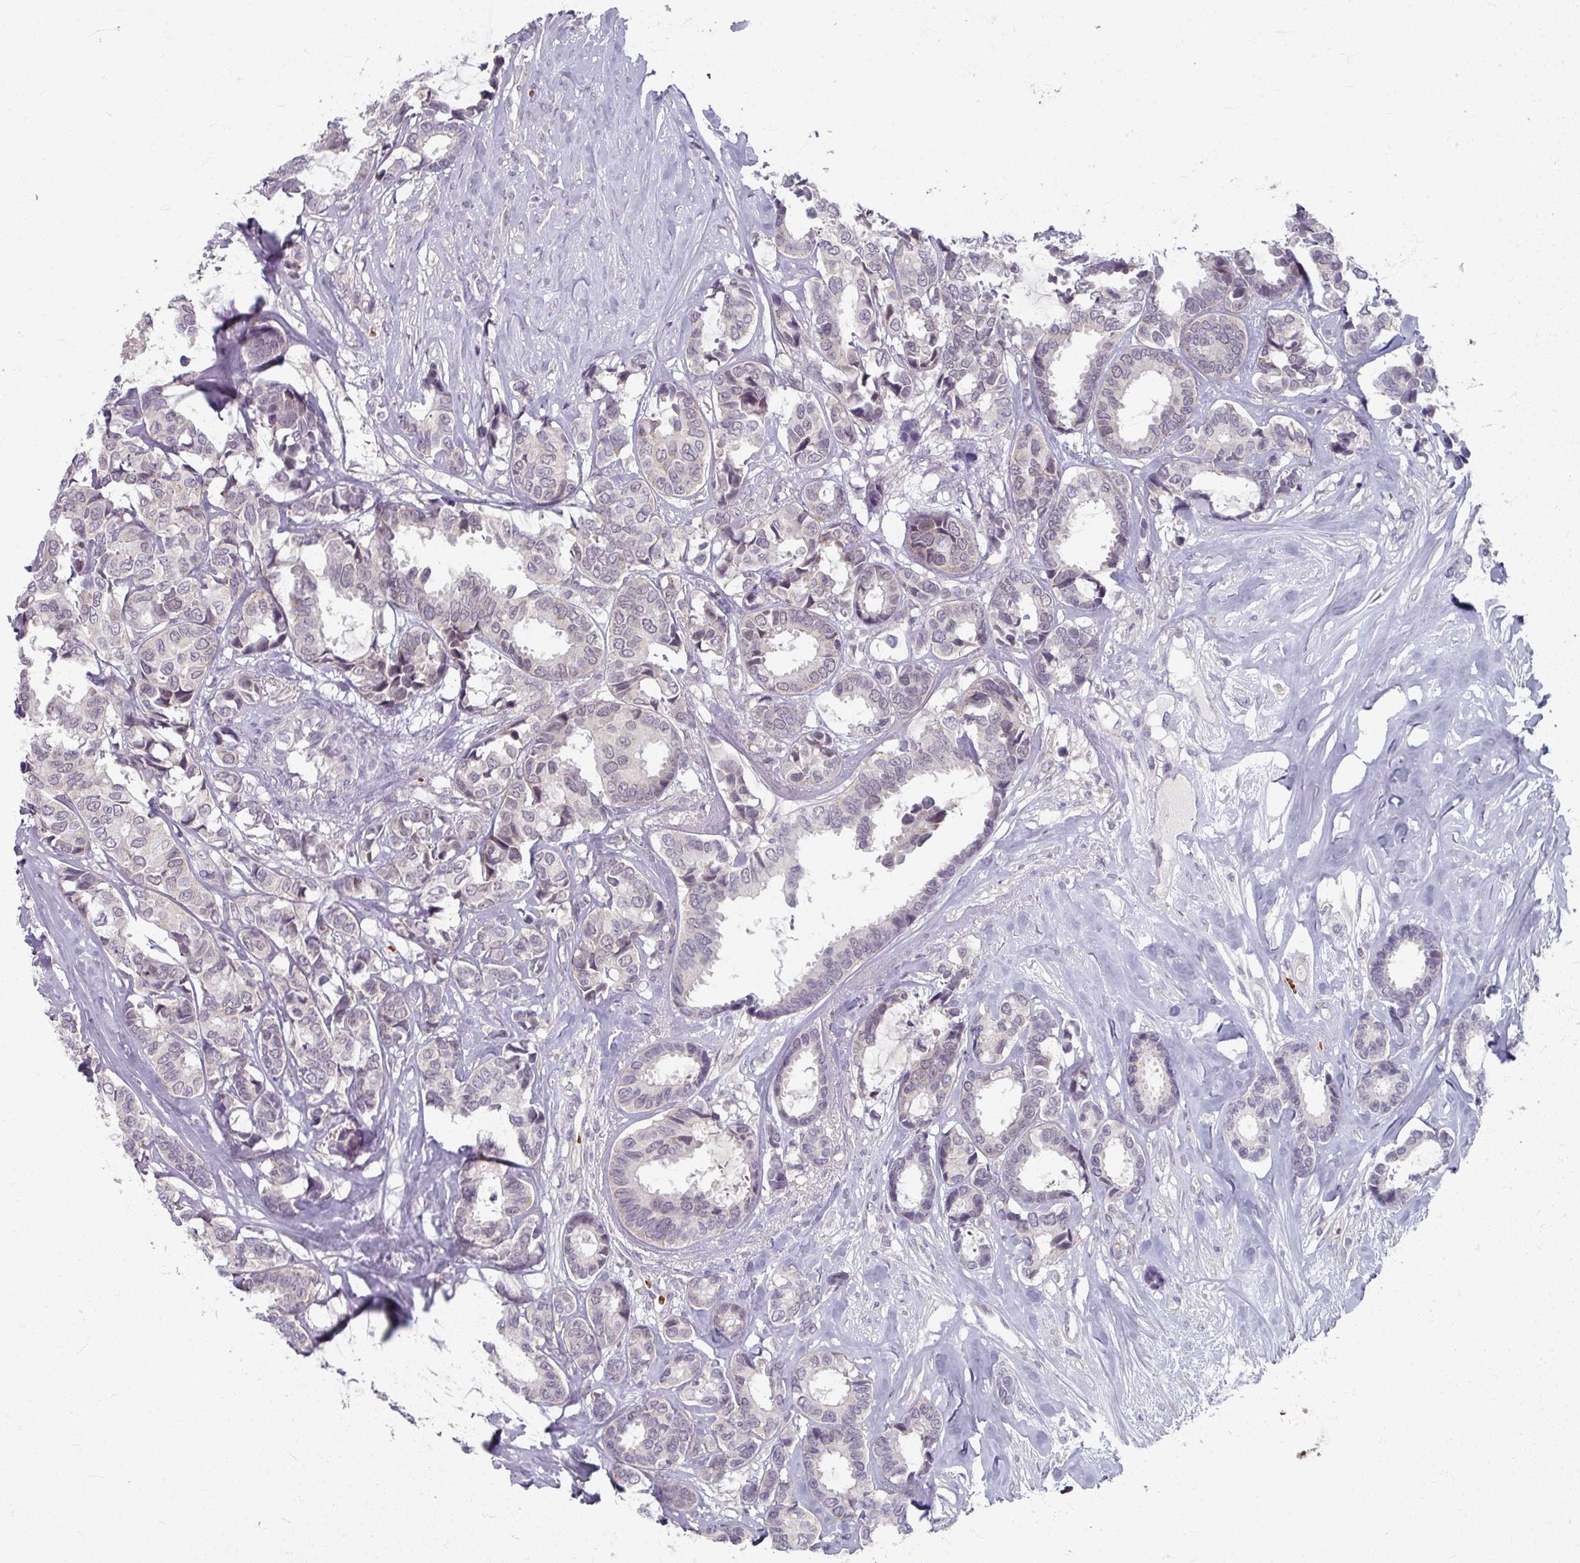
{"staining": {"intensity": "negative", "quantity": "none", "location": "none"}, "tissue": "breast cancer", "cell_type": "Tumor cells", "image_type": "cancer", "snomed": [{"axis": "morphology", "description": "Duct carcinoma"}, {"axis": "topography", "description": "Breast"}], "caption": "High power microscopy micrograph of an immunohistochemistry photomicrograph of breast intraductal carcinoma, revealing no significant expression in tumor cells.", "gene": "KMT5C", "patient": {"sex": "female", "age": 87}}